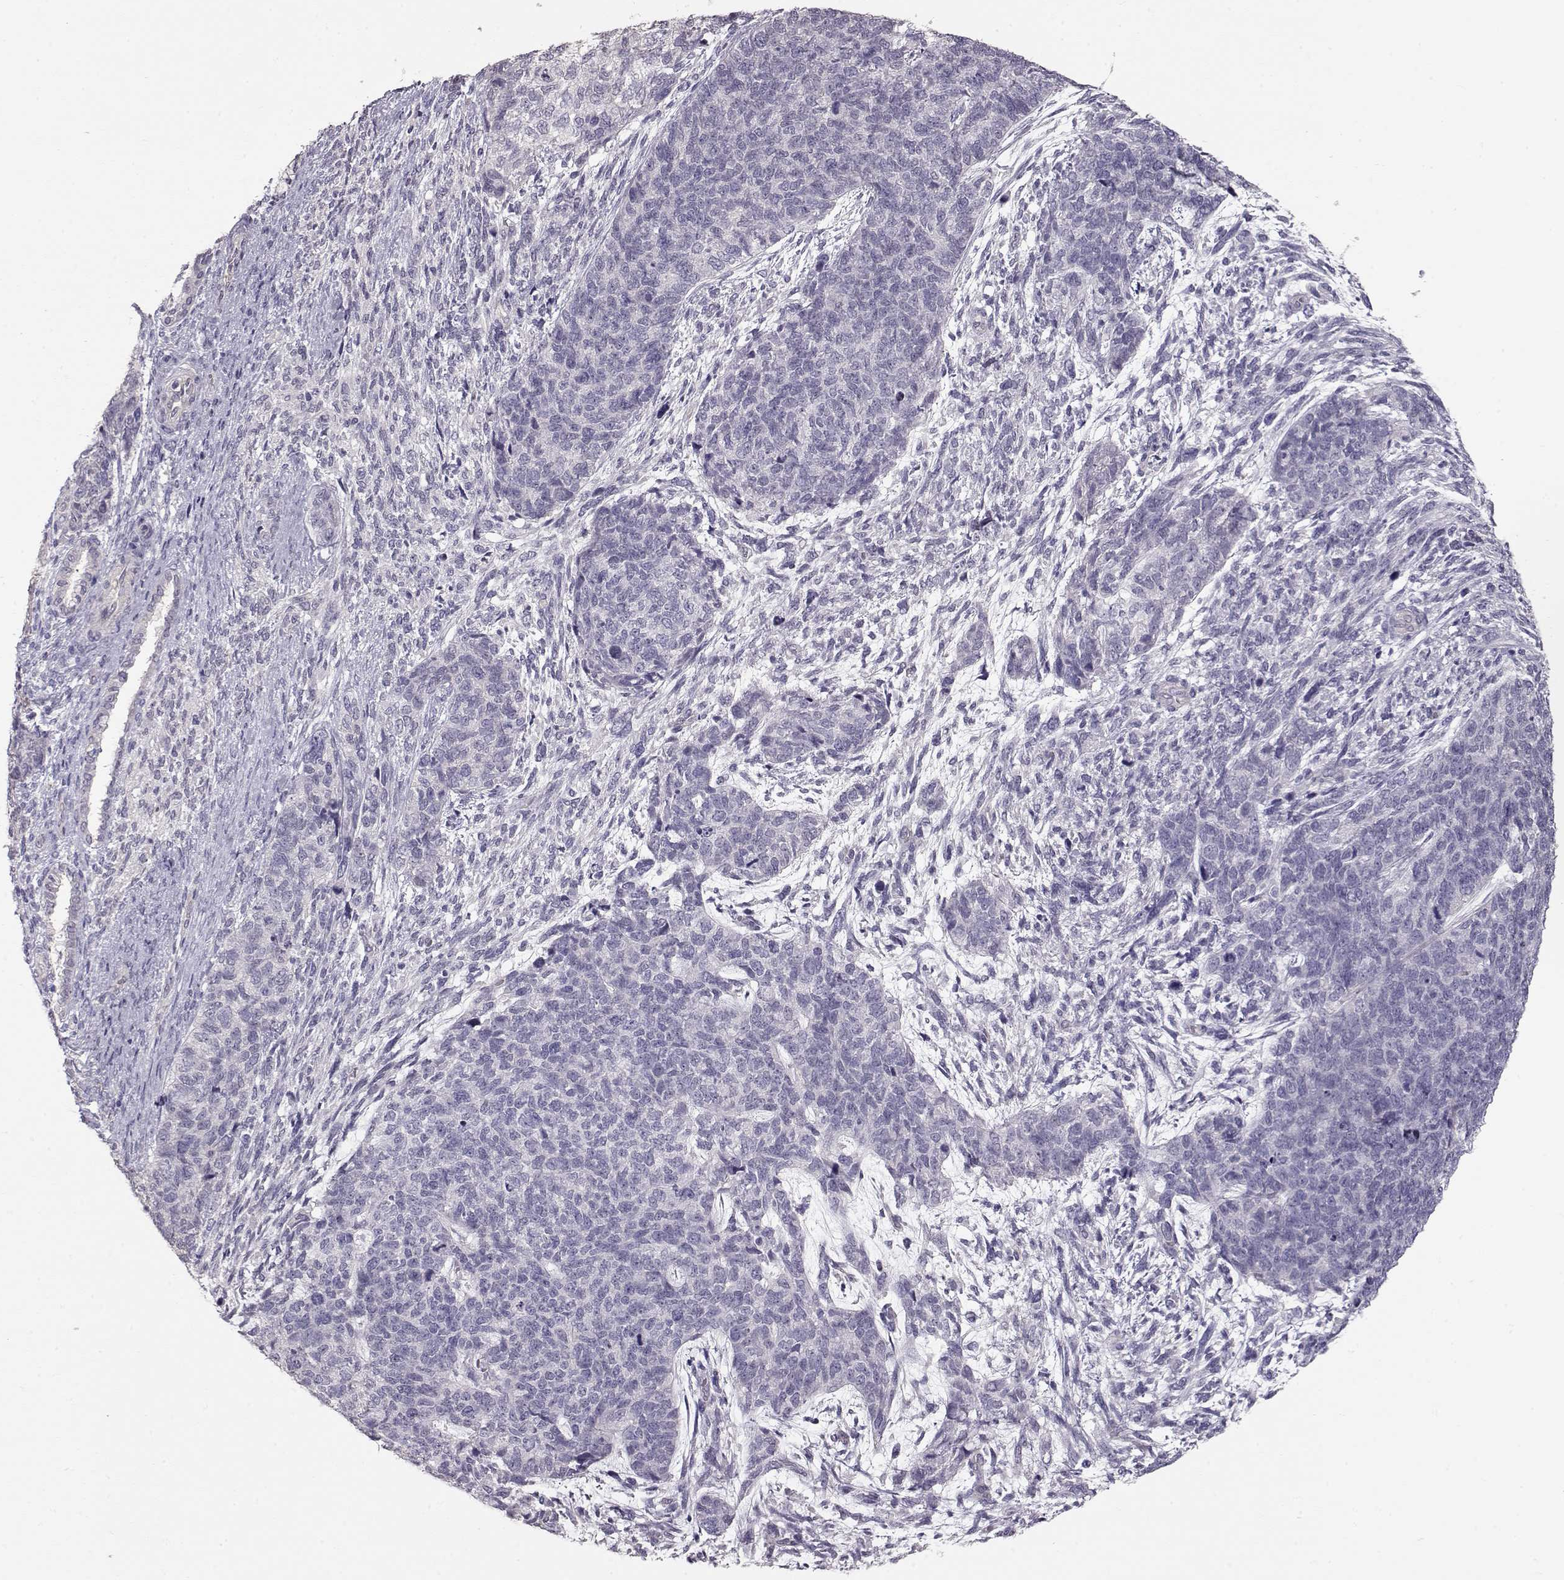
{"staining": {"intensity": "negative", "quantity": "none", "location": "none"}, "tissue": "cervical cancer", "cell_type": "Tumor cells", "image_type": "cancer", "snomed": [{"axis": "morphology", "description": "Squamous cell carcinoma, NOS"}, {"axis": "topography", "description": "Cervix"}], "caption": "DAB immunohistochemical staining of human cervical cancer shows no significant expression in tumor cells.", "gene": "SLC18A1", "patient": {"sex": "female", "age": 63}}